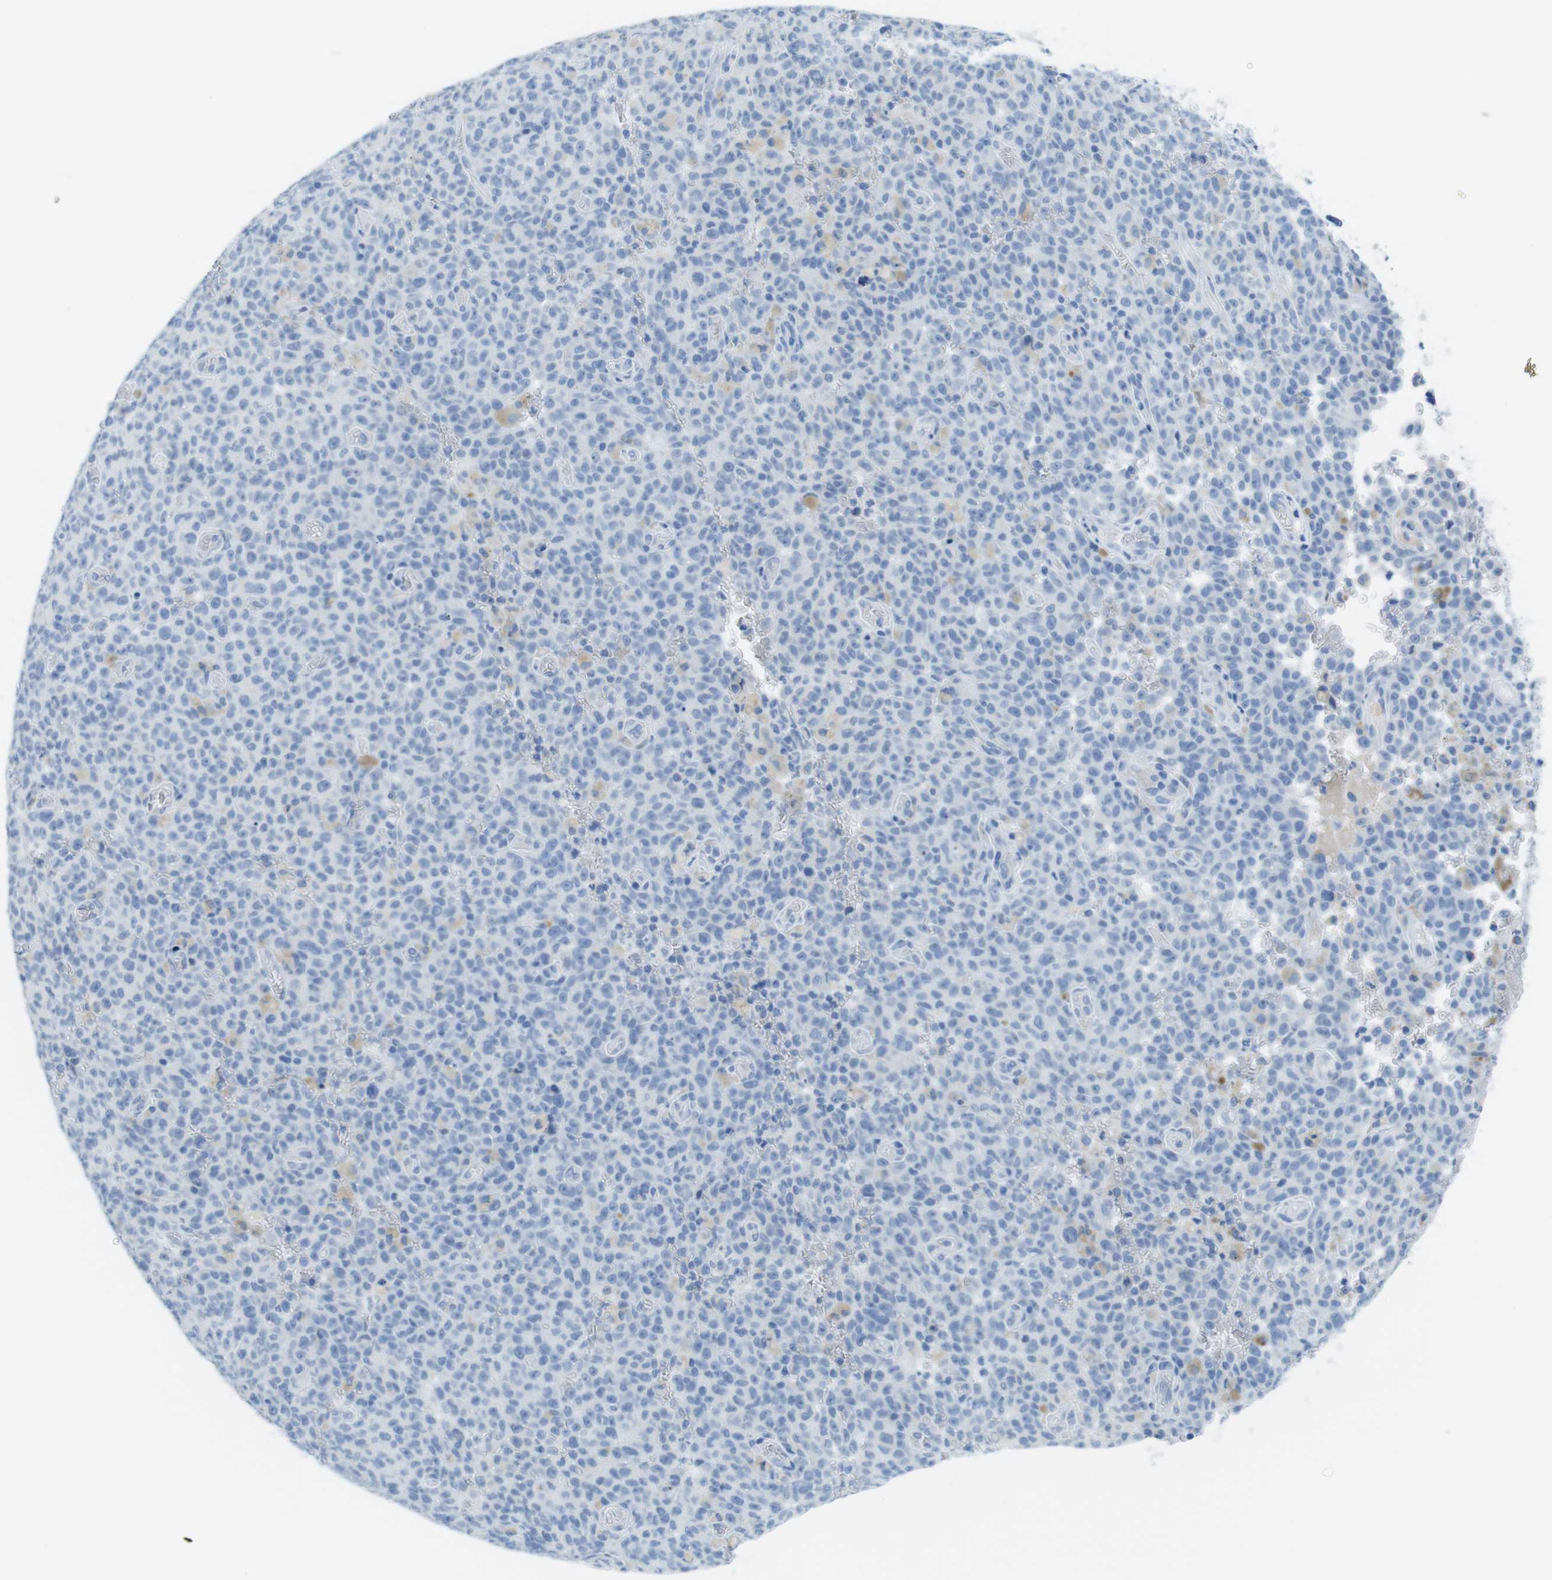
{"staining": {"intensity": "weak", "quantity": "<25%", "location": "cytoplasmic/membranous"}, "tissue": "melanoma", "cell_type": "Tumor cells", "image_type": "cancer", "snomed": [{"axis": "morphology", "description": "Malignant melanoma, NOS"}, {"axis": "topography", "description": "Skin"}], "caption": "Immunohistochemical staining of malignant melanoma shows no significant expression in tumor cells.", "gene": "GAP43", "patient": {"sex": "female", "age": 82}}